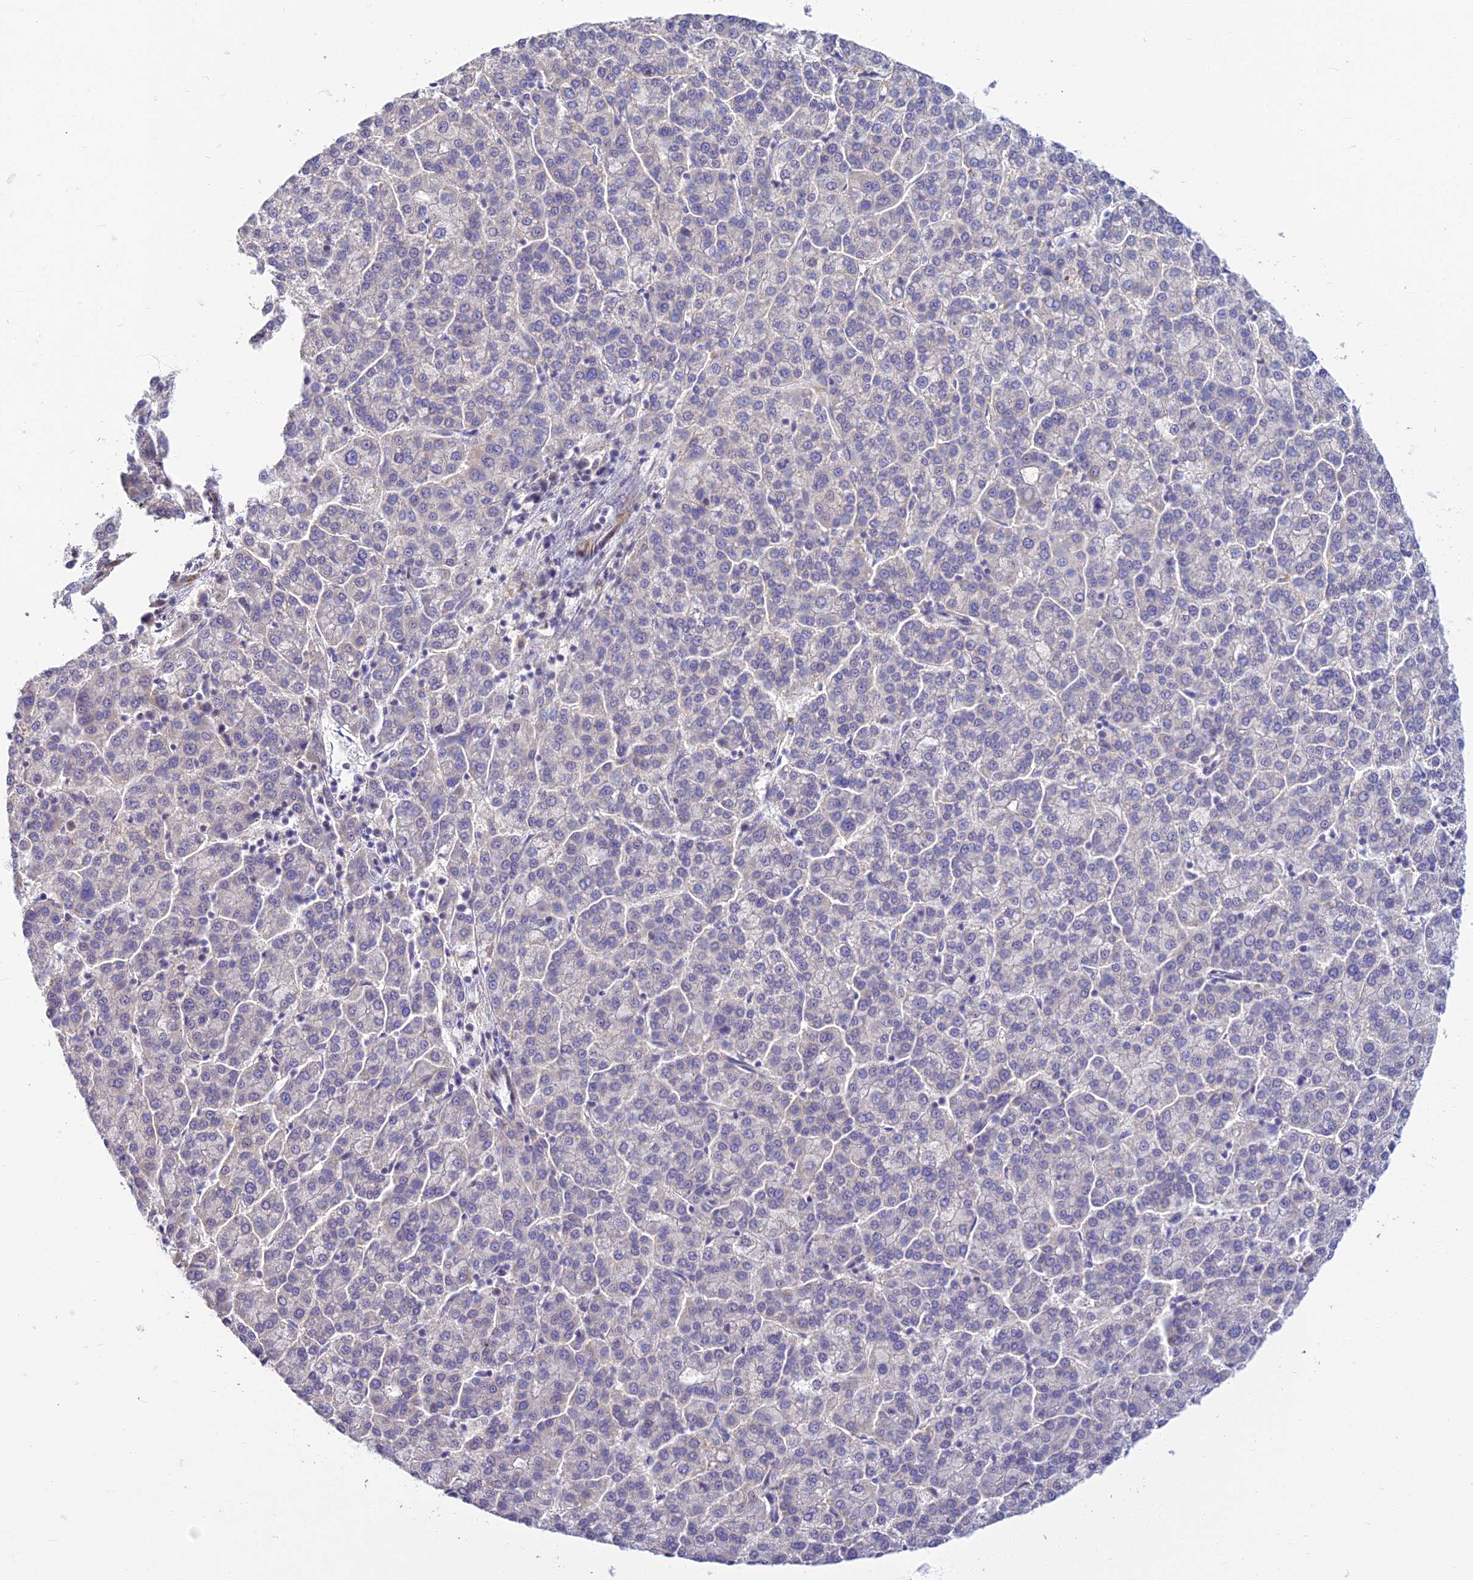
{"staining": {"intensity": "negative", "quantity": "none", "location": "none"}, "tissue": "liver cancer", "cell_type": "Tumor cells", "image_type": "cancer", "snomed": [{"axis": "morphology", "description": "Carcinoma, Hepatocellular, NOS"}, {"axis": "topography", "description": "Liver"}], "caption": "Tumor cells show no significant protein expression in hepatocellular carcinoma (liver).", "gene": "CLIP4", "patient": {"sex": "female", "age": 58}}